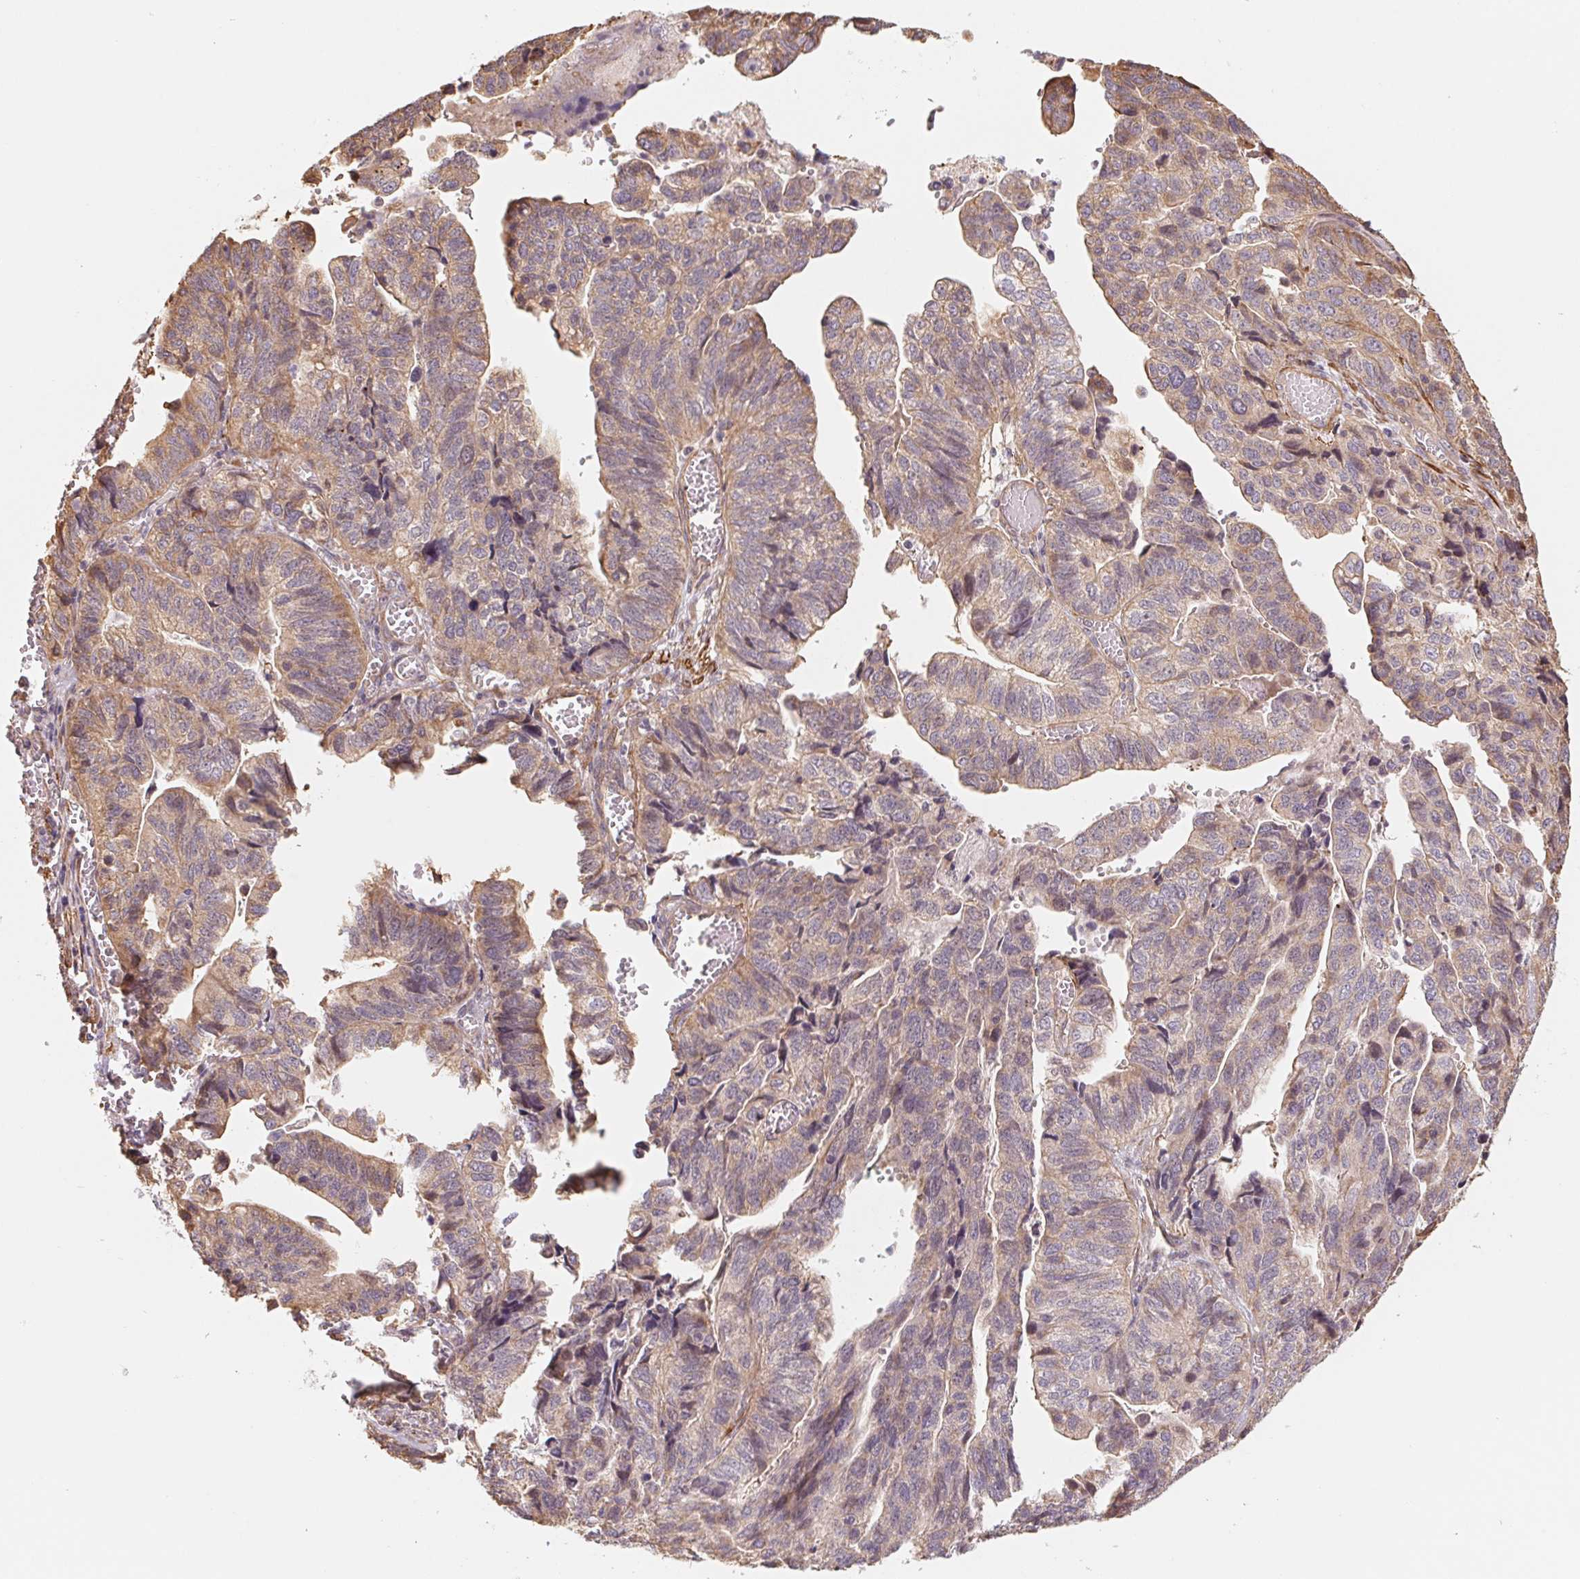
{"staining": {"intensity": "moderate", "quantity": "25%-75%", "location": "cytoplasmic/membranous"}, "tissue": "stomach cancer", "cell_type": "Tumor cells", "image_type": "cancer", "snomed": [{"axis": "morphology", "description": "Adenocarcinoma, NOS"}, {"axis": "topography", "description": "Stomach, upper"}], "caption": "Moderate cytoplasmic/membranous staining is present in approximately 25%-75% of tumor cells in stomach adenocarcinoma. The staining is performed using DAB brown chromogen to label protein expression. The nuclei are counter-stained blue using hematoxylin.", "gene": "CCDC112", "patient": {"sex": "female", "age": 67}}